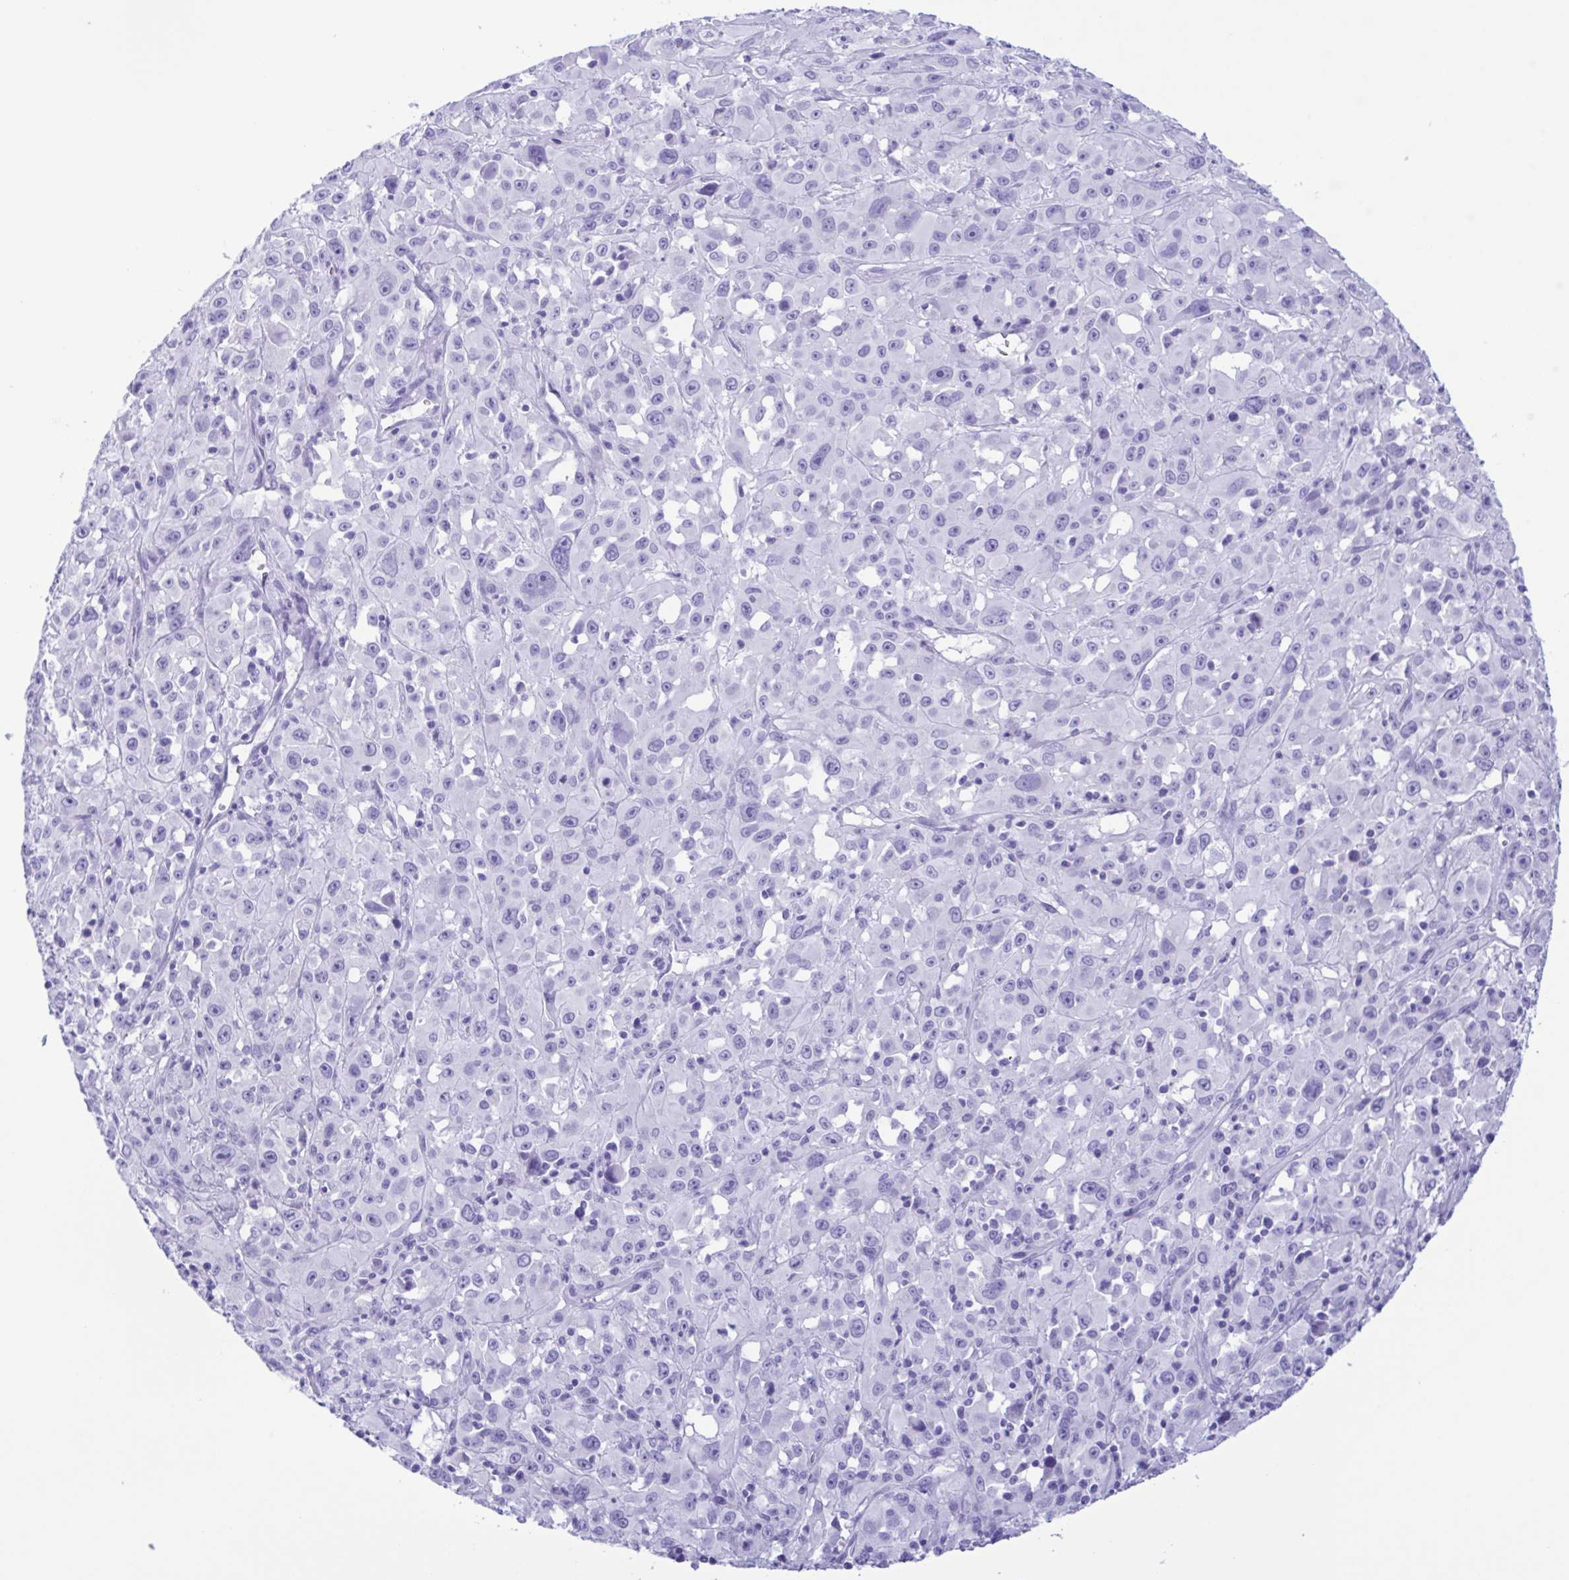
{"staining": {"intensity": "negative", "quantity": "none", "location": "none"}, "tissue": "melanoma", "cell_type": "Tumor cells", "image_type": "cancer", "snomed": [{"axis": "morphology", "description": "Malignant melanoma, Metastatic site"}, {"axis": "topography", "description": "Soft tissue"}], "caption": "This is an immunohistochemistry (IHC) image of human malignant melanoma (metastatic site). There is no expression in tumor cells.", "gene": "TSPY2", "patient": {"sex": "male", "age": 50}}